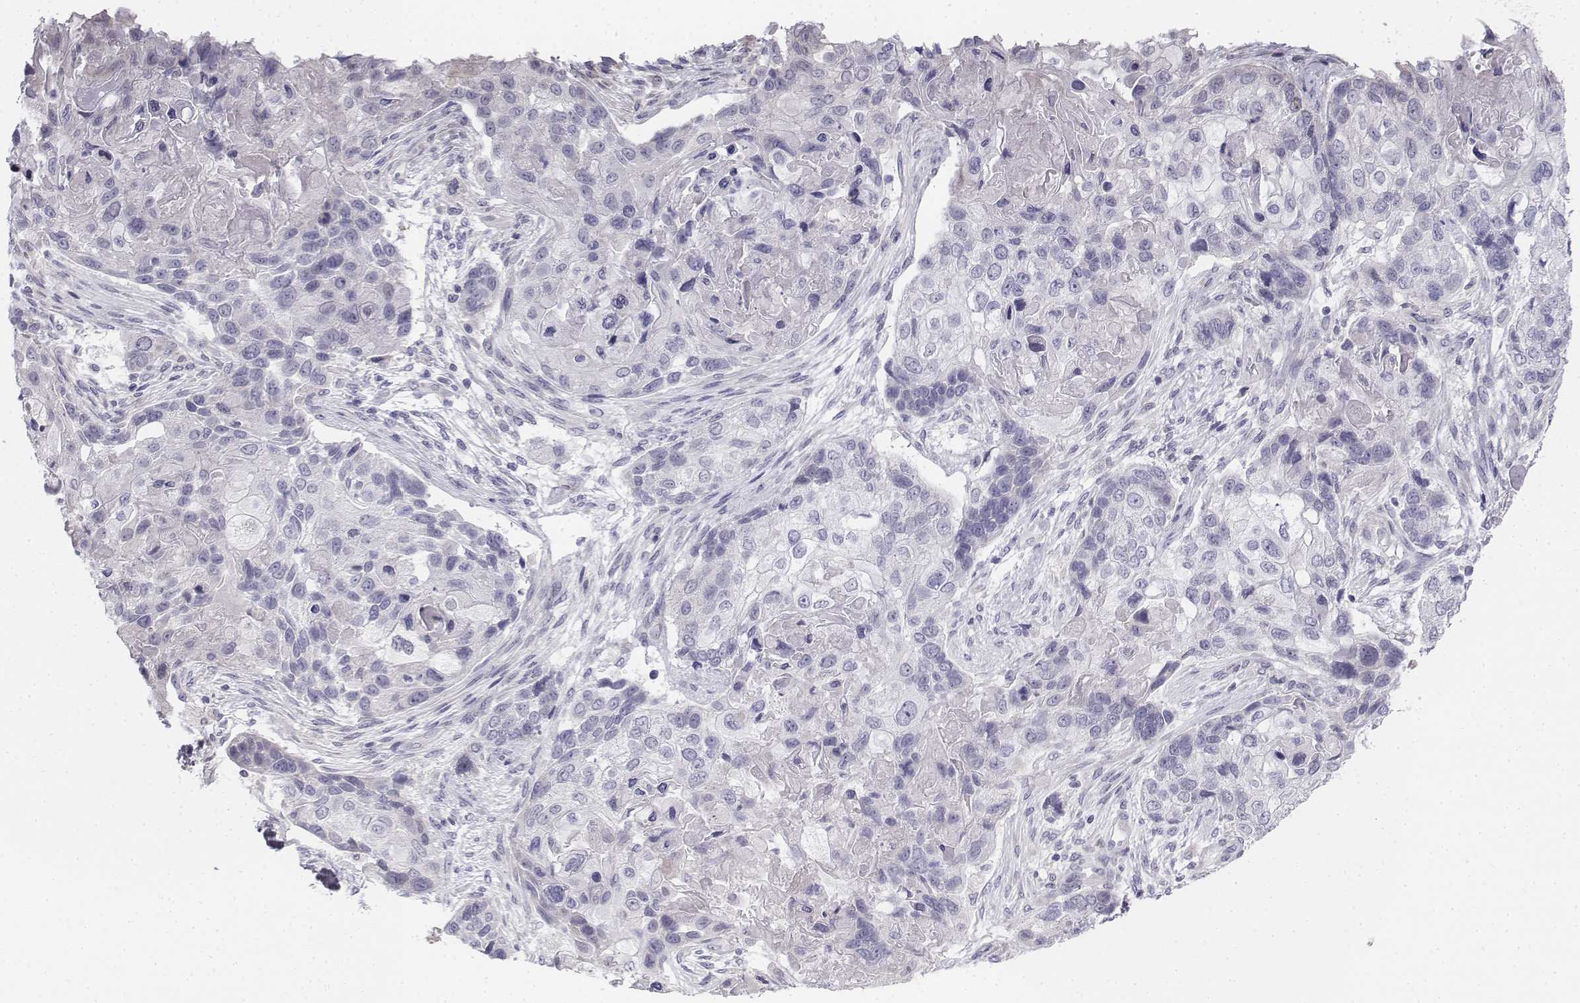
{"staining": {"intensity": "negative", "quantity": "none", "location": "none"}, "tissue": "lung cancer", "cell_type": "Tumor cells", "image_type": "cancer", "snomed": [{"axis": "morphology", "description": "Squamous cell carcinoma, NOS"}, {"axis": "topography", "description": "Lung"}], "caption": "High power microscopy micrograph of an immunohistochemistry micrograph of lung cancer, revealing no significant staining in tumor cells. (Stains: DAB (3,3'-diaminobenzidine) immunohistochemistry (IHC) with hematoxylin counter stain, Microscopy: brightfield microscopy at high magnification).", "gene": "PENK", "patient": {"sex": "male", "age": 69}}